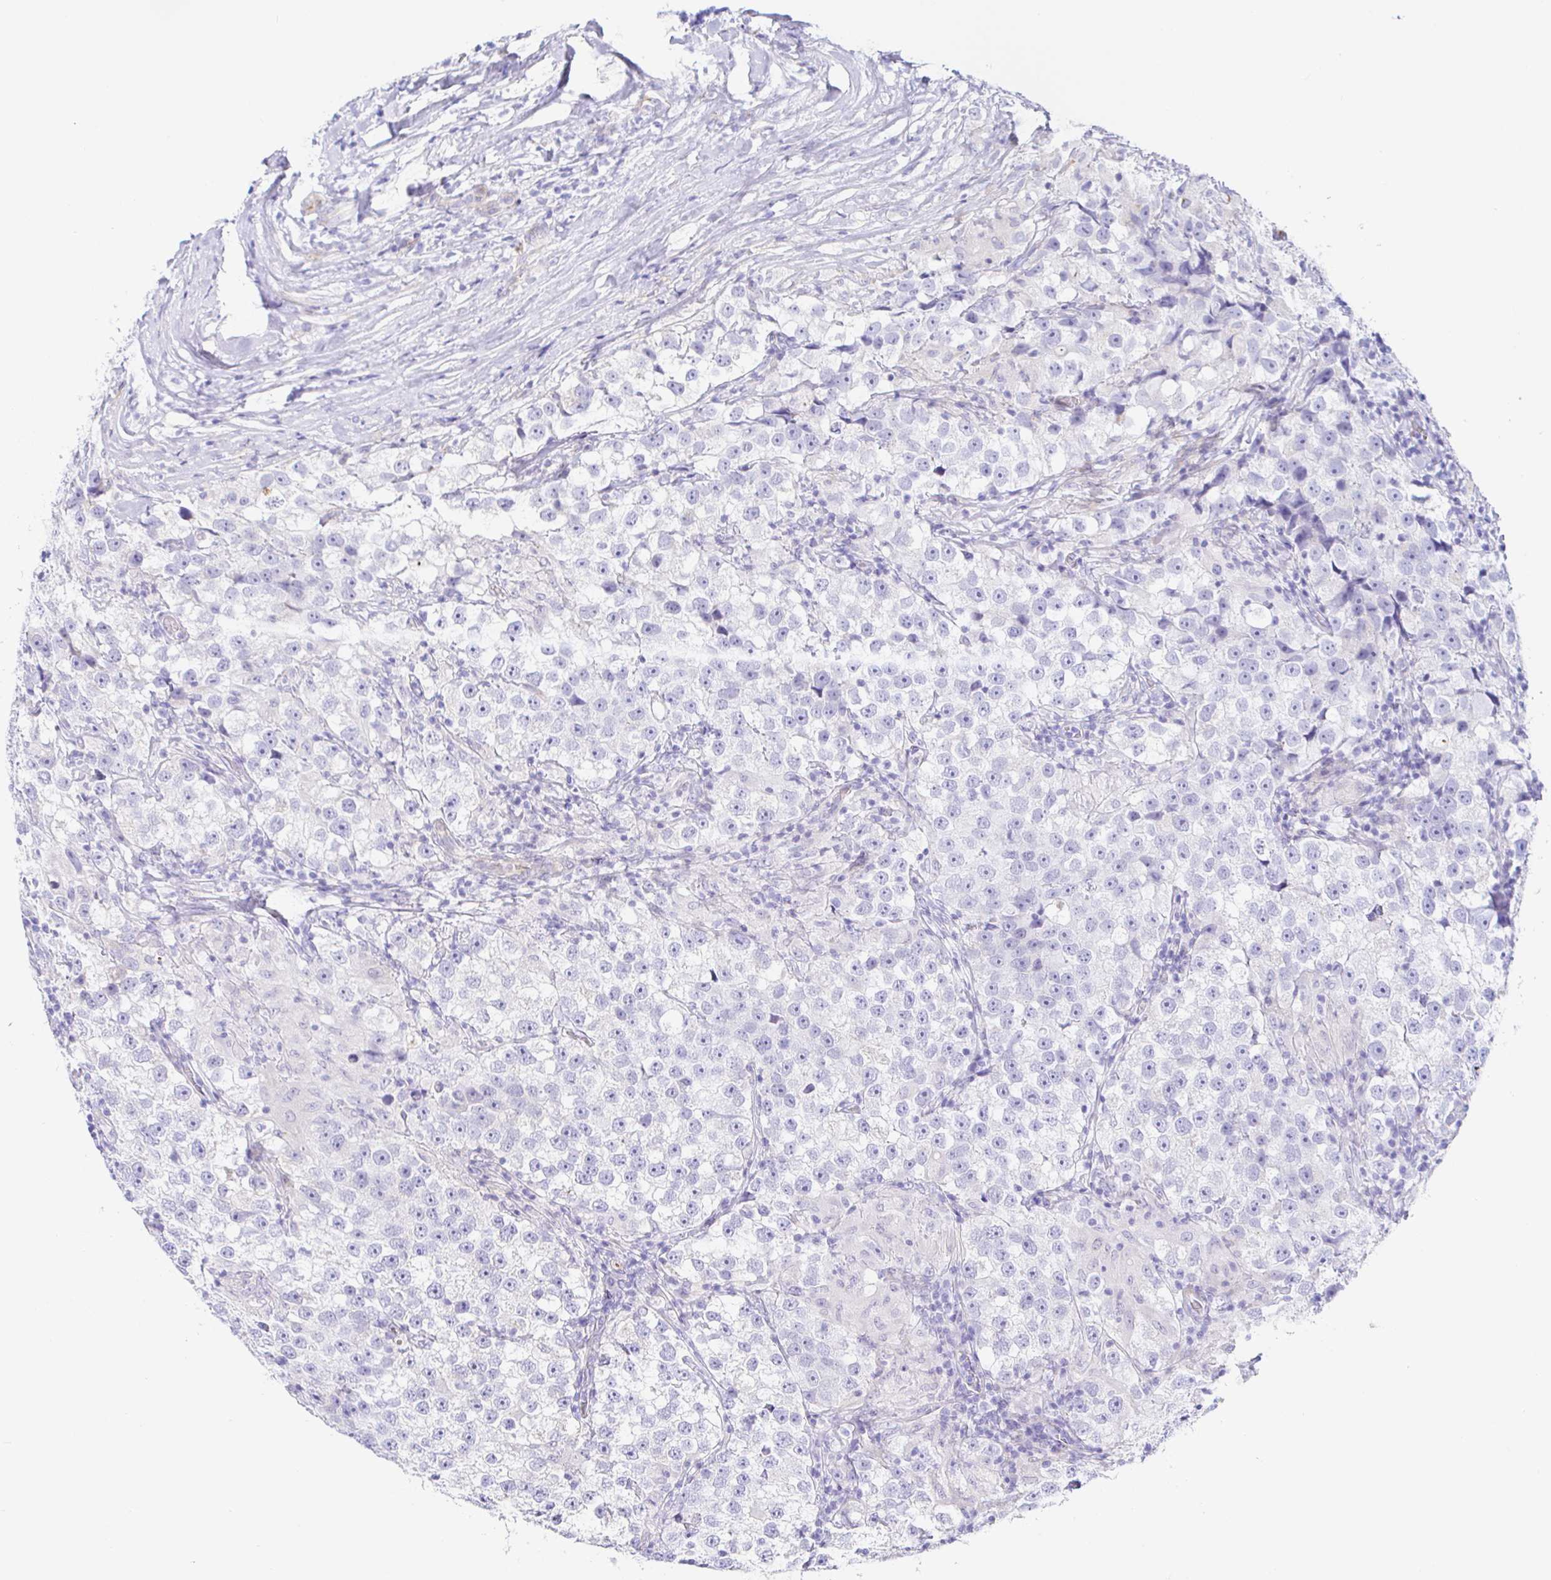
{"staining": {"intensity": "negative", "quantity": "none", "location": "none"}, "tissue": "testis cancer", "cell_type": "Tumor cells", "image_type": "cancer", "snomed": [{"axis": "morphology", "description": "Seminoma, NOS"}, {"axis": "topography", "description": "Testis"}], "caption": "DAB immunohistochemical staining of testis cancer shows no significant staining in tumor cells. (Brightfield microscopy of DAB immunohistochemistry (IHC) at high magnification).", "gene": "PINLYP", "patient": {"sex": "male", "age": 46}}